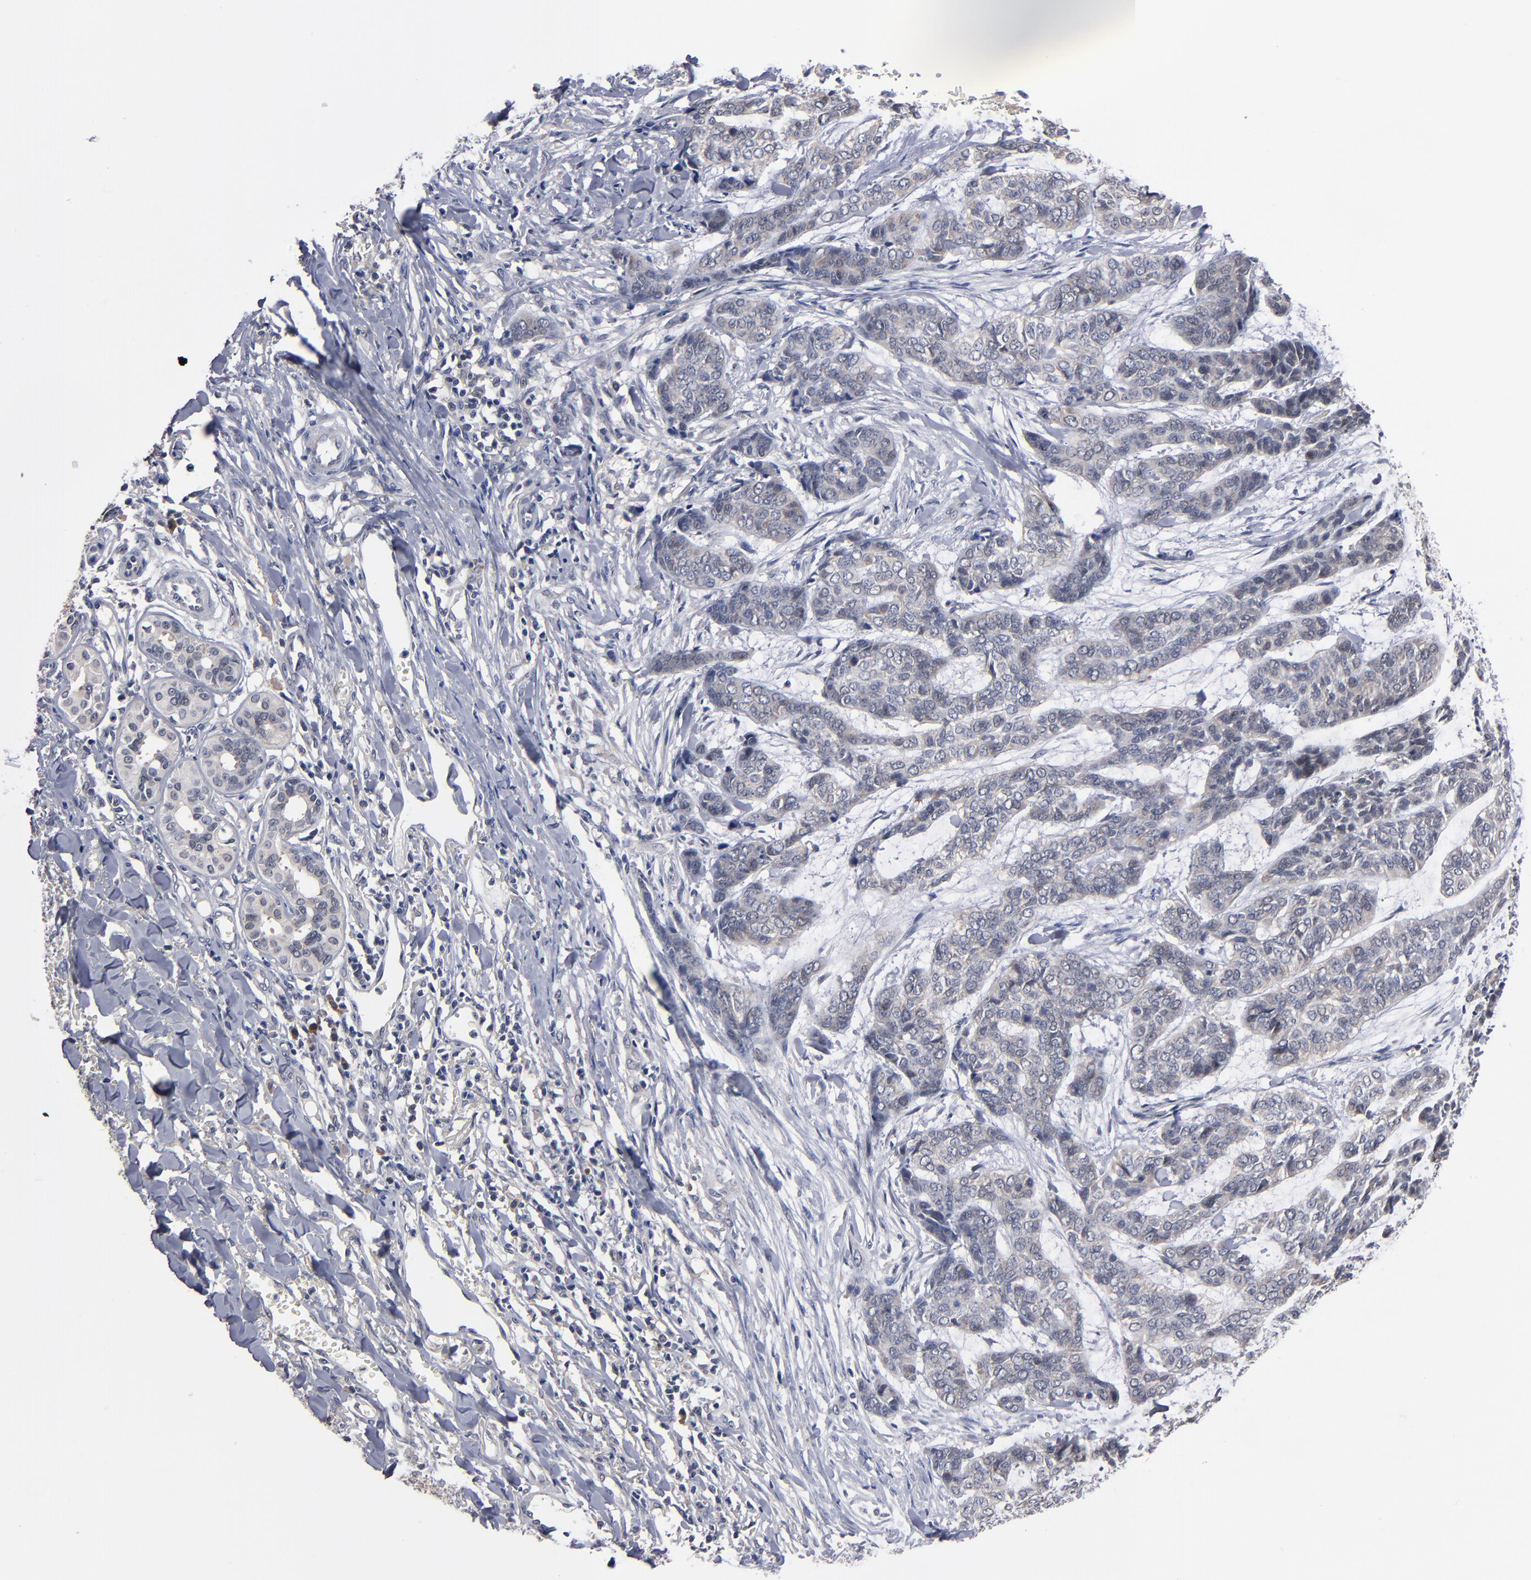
{"staining": {"intensity": "weak", "quantity": "<25%", "location": "cytoplasmic/membranous"}, "tissue": "skin cancer", "cell_type": "Tumor cells", "image_type": "cancer", "snomed": [{"axis": "morphology", "description": "Basal cell carcinoma"}, {"axis": "topography", "description": "Skin"}], "caption": "Tumor cells show no significant expression in skin cancer (basal cell carcinoma). The staining is performed using DAB brown chromogen with nuclei counter-stained in using hematoxylin.", "gene": "ALG13", "patient": {"sex": "female", "age": 64}}